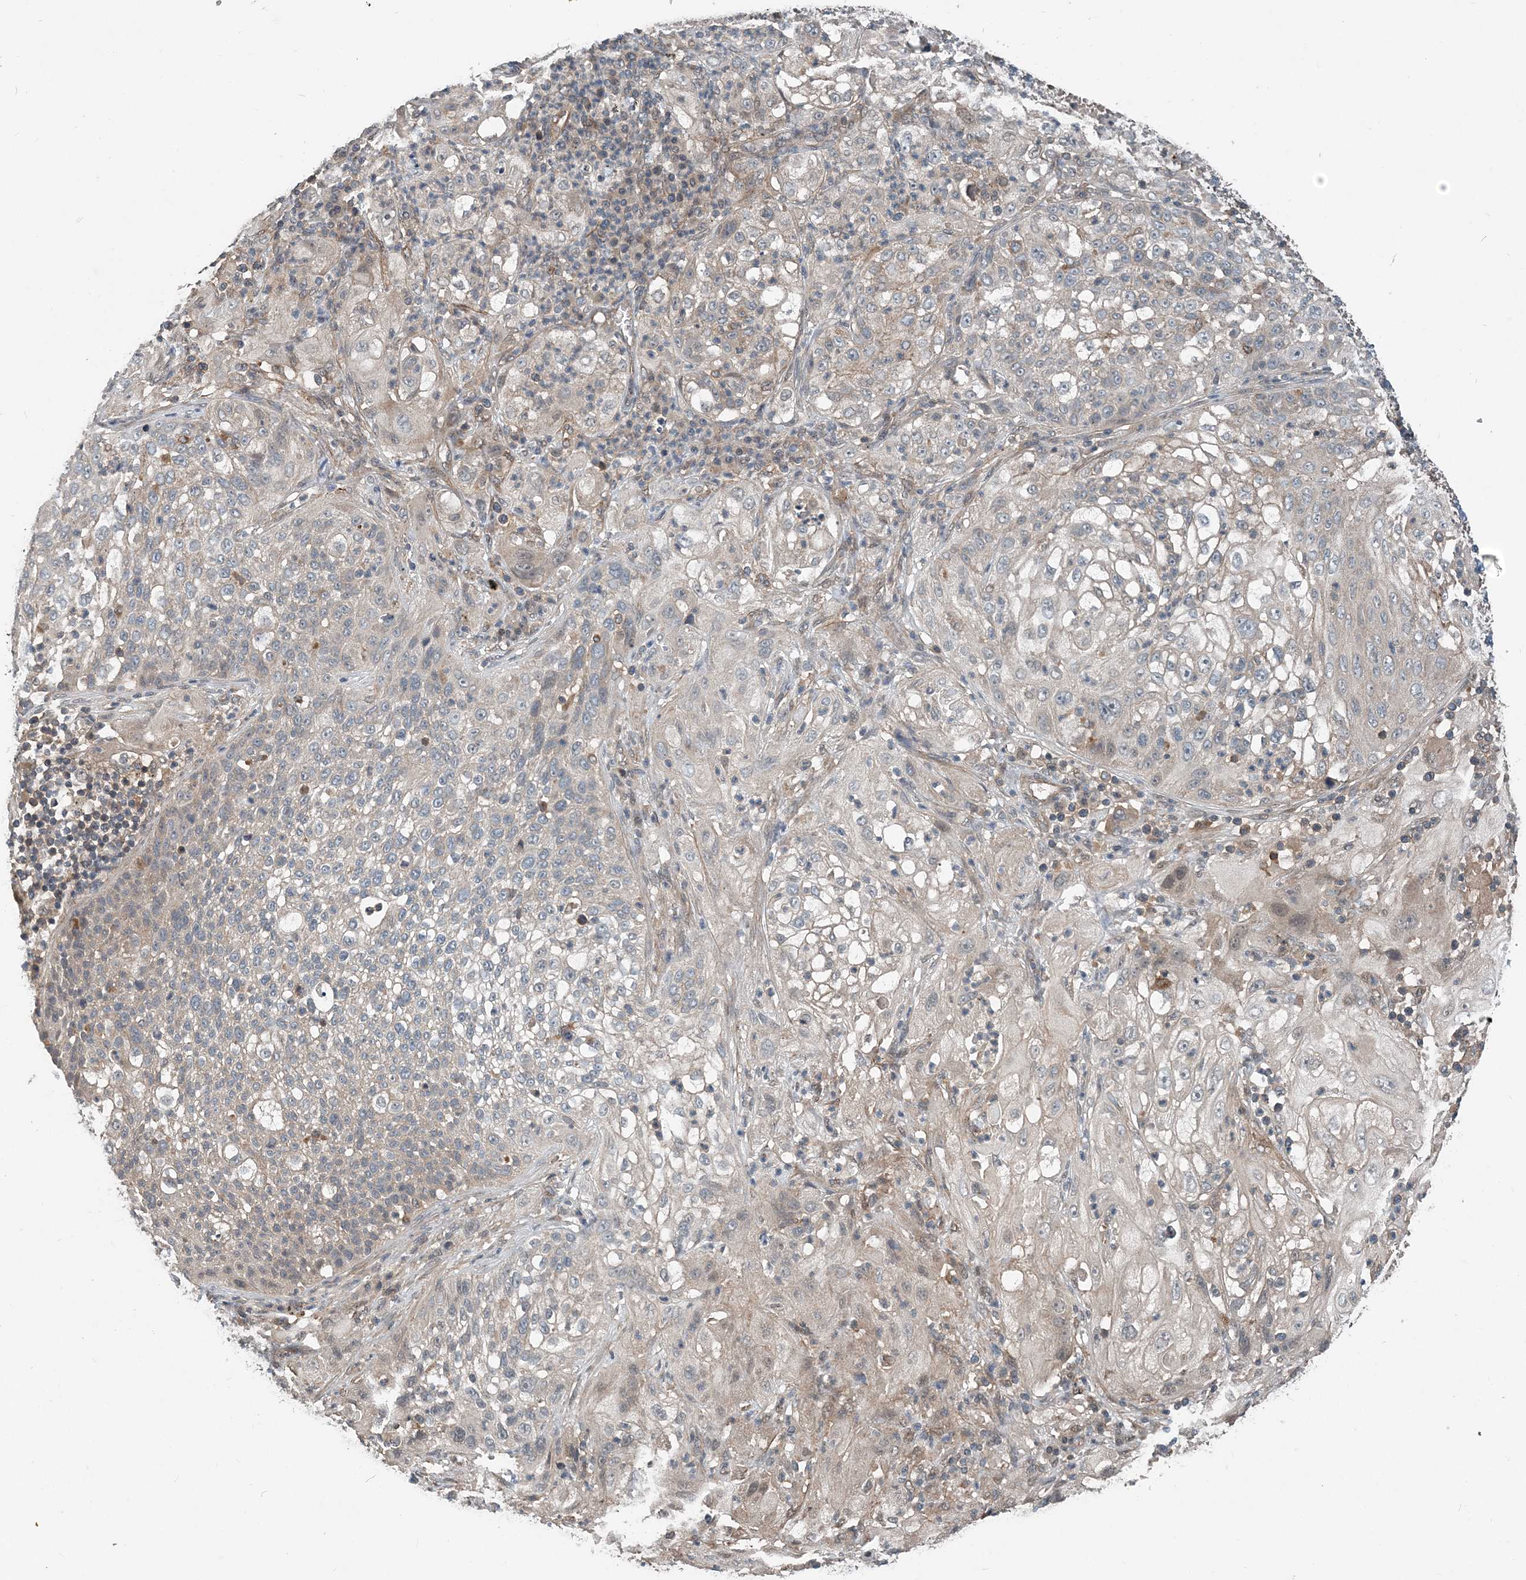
{"staining": {"intensity": "negative", "quantity": "none", "location": "none"}, "tissue": "lung cancer", "cell_type": "Tumor cells", "image_type": "cancer", "snomed": [{"axis": "morphology", "description": "Inflammation, NOS"}, {"axis": "morphology", "description": "Squamous cell carcinoma, NOS"}, {"axis": "topography", "description": "Lymph node"}, {"axis": "topography", "description": "Soft tissue"}, {"axis": "topography", "description": "Lung"}], "caption": "An image of squamous cell carcinoma (lung) stained for a protein demonstrates no brown staining in tumor cells.", "gene": "SMPD3", "patient": {"sex": "male", "age": 66}}